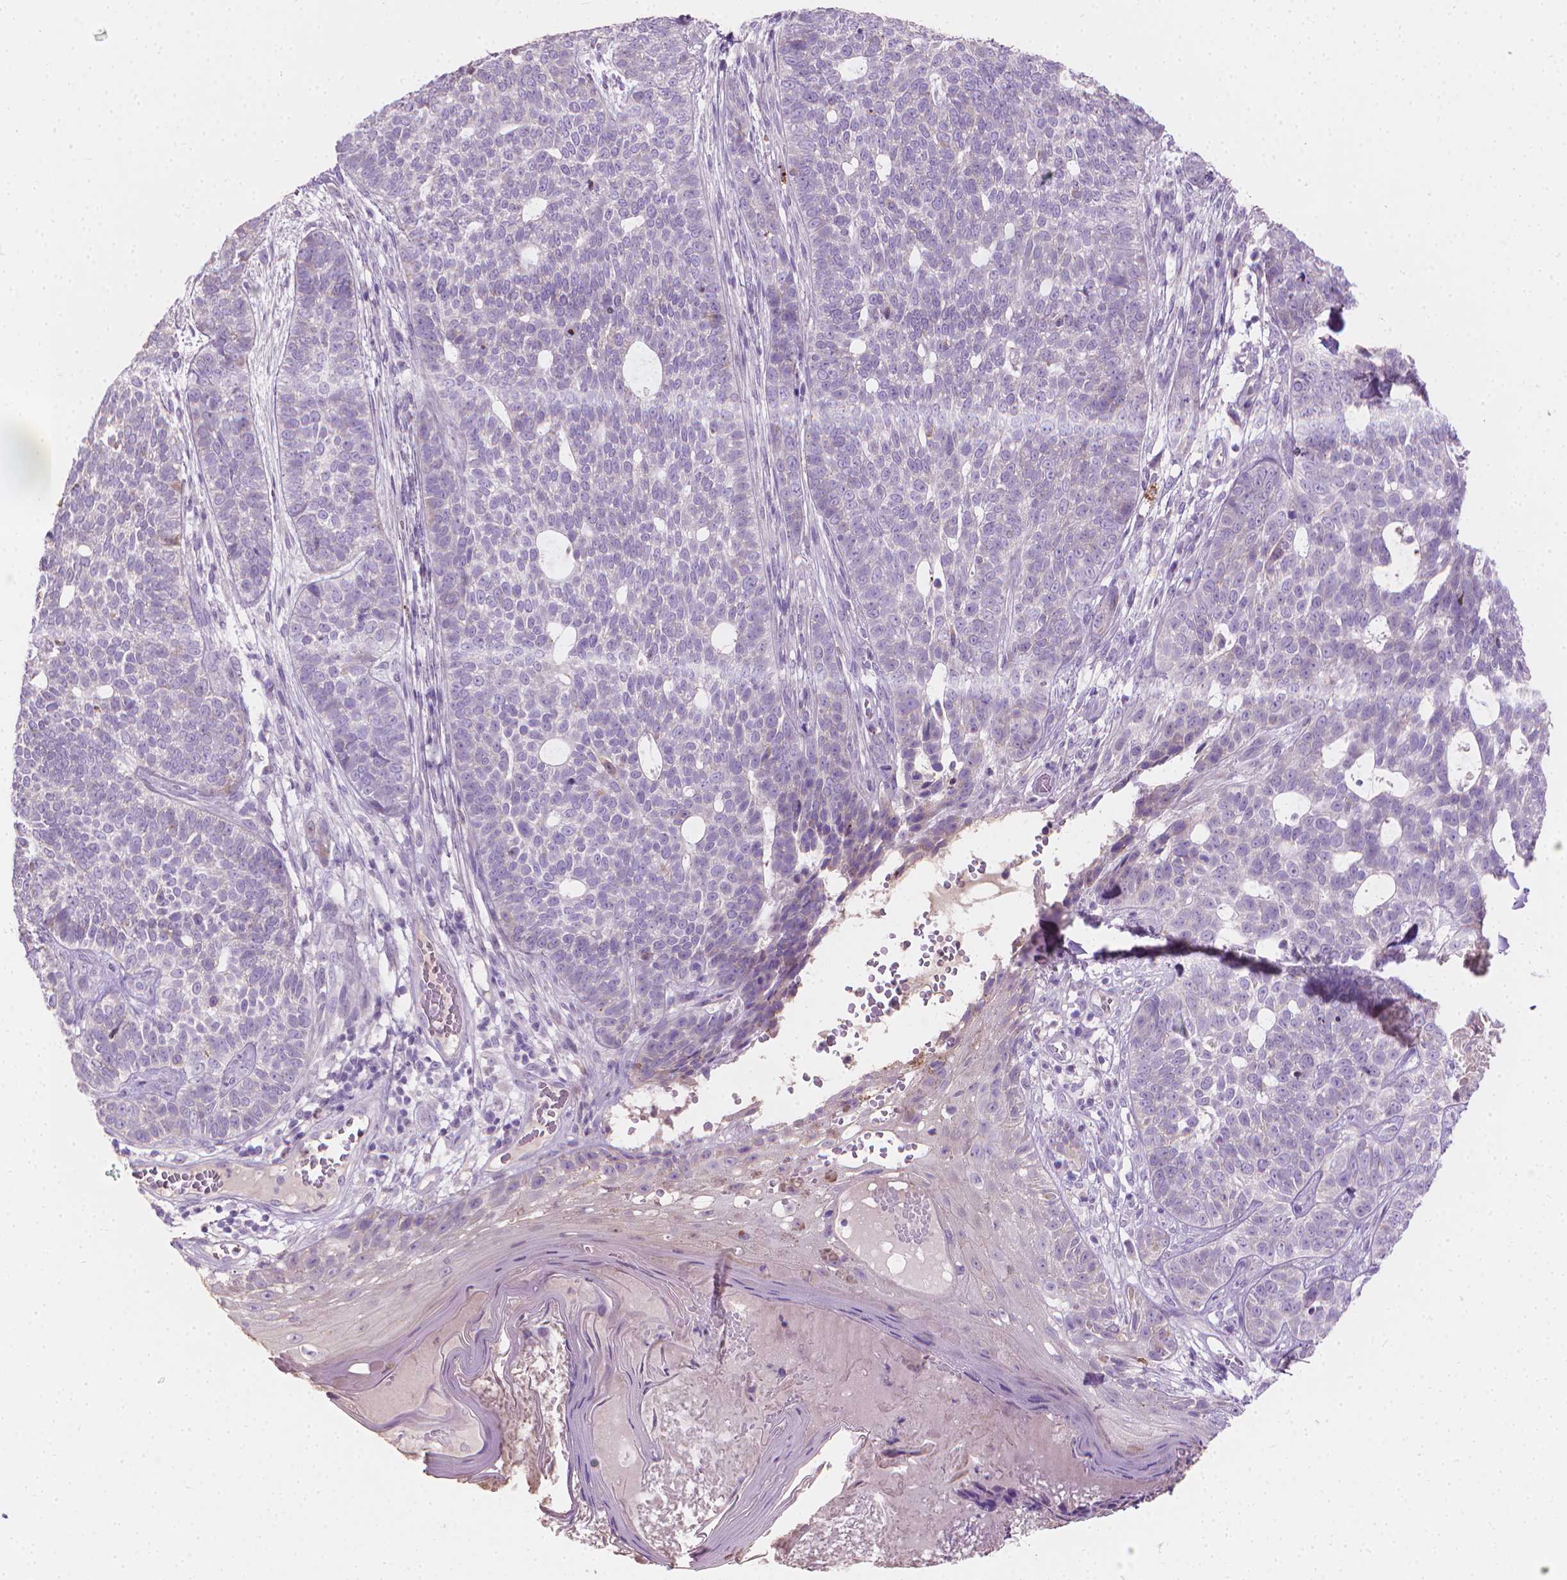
{"staining": {"intensity": "negative", "quantity": "none", "location": "none"}, "tissue": "skin cancer", "cell_type": "Tumor cells", "image_type": "cancer", "snomed": [{"axis": "morphology", "description": "Basal cell carcinoma"}, {"axis": "topography", "description": "Skin"}], "caption": "DAB (3,3'-diaminobenzidine) immunohistochemical staining of basal cell carcinoma (skin) demonstrates no significant staining in tumor cells.", "gene": "CABCOCO1", "patient": {"sex": "female", "age": 69}}